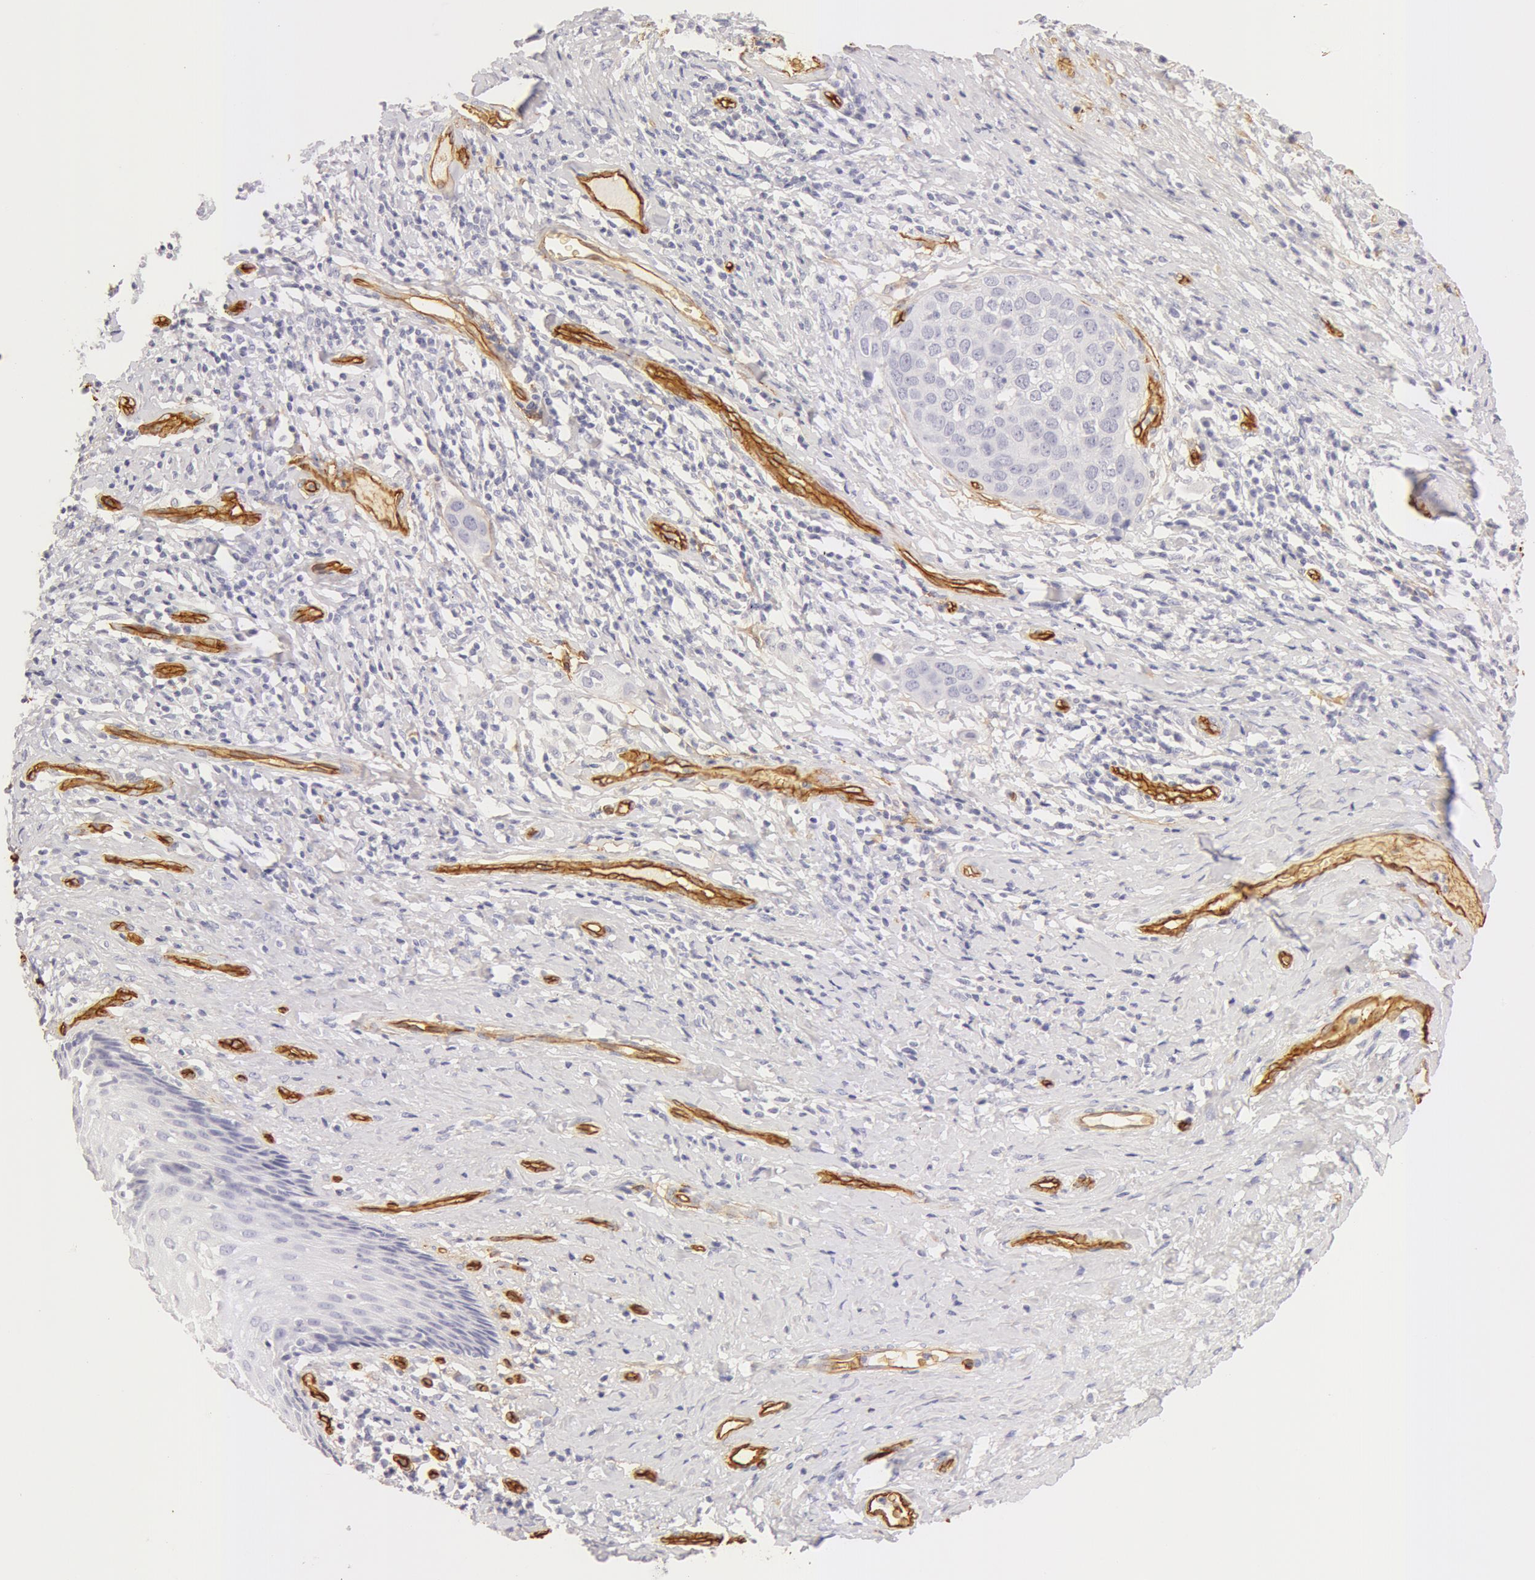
{"staining": {"intensity": "negative", "quantity": "none", "location": "none"}, "tissue": "cervical cancer", "cell_type": "Tumor cells", "image_type": "cancer", "snomed": [{"axis": "morphology", "description": "Squamous cell carcinoma, NOS"}, {"axis": "topography", "description": "Cervix"}], "caption": "DAB immunohistochemical staining of human cervical cancer (squamous cell carcinoma) exhibits no significant positivity in tumor cells.", "gene": "AQP1", "patient": {"sex": "female", "age": 54}}